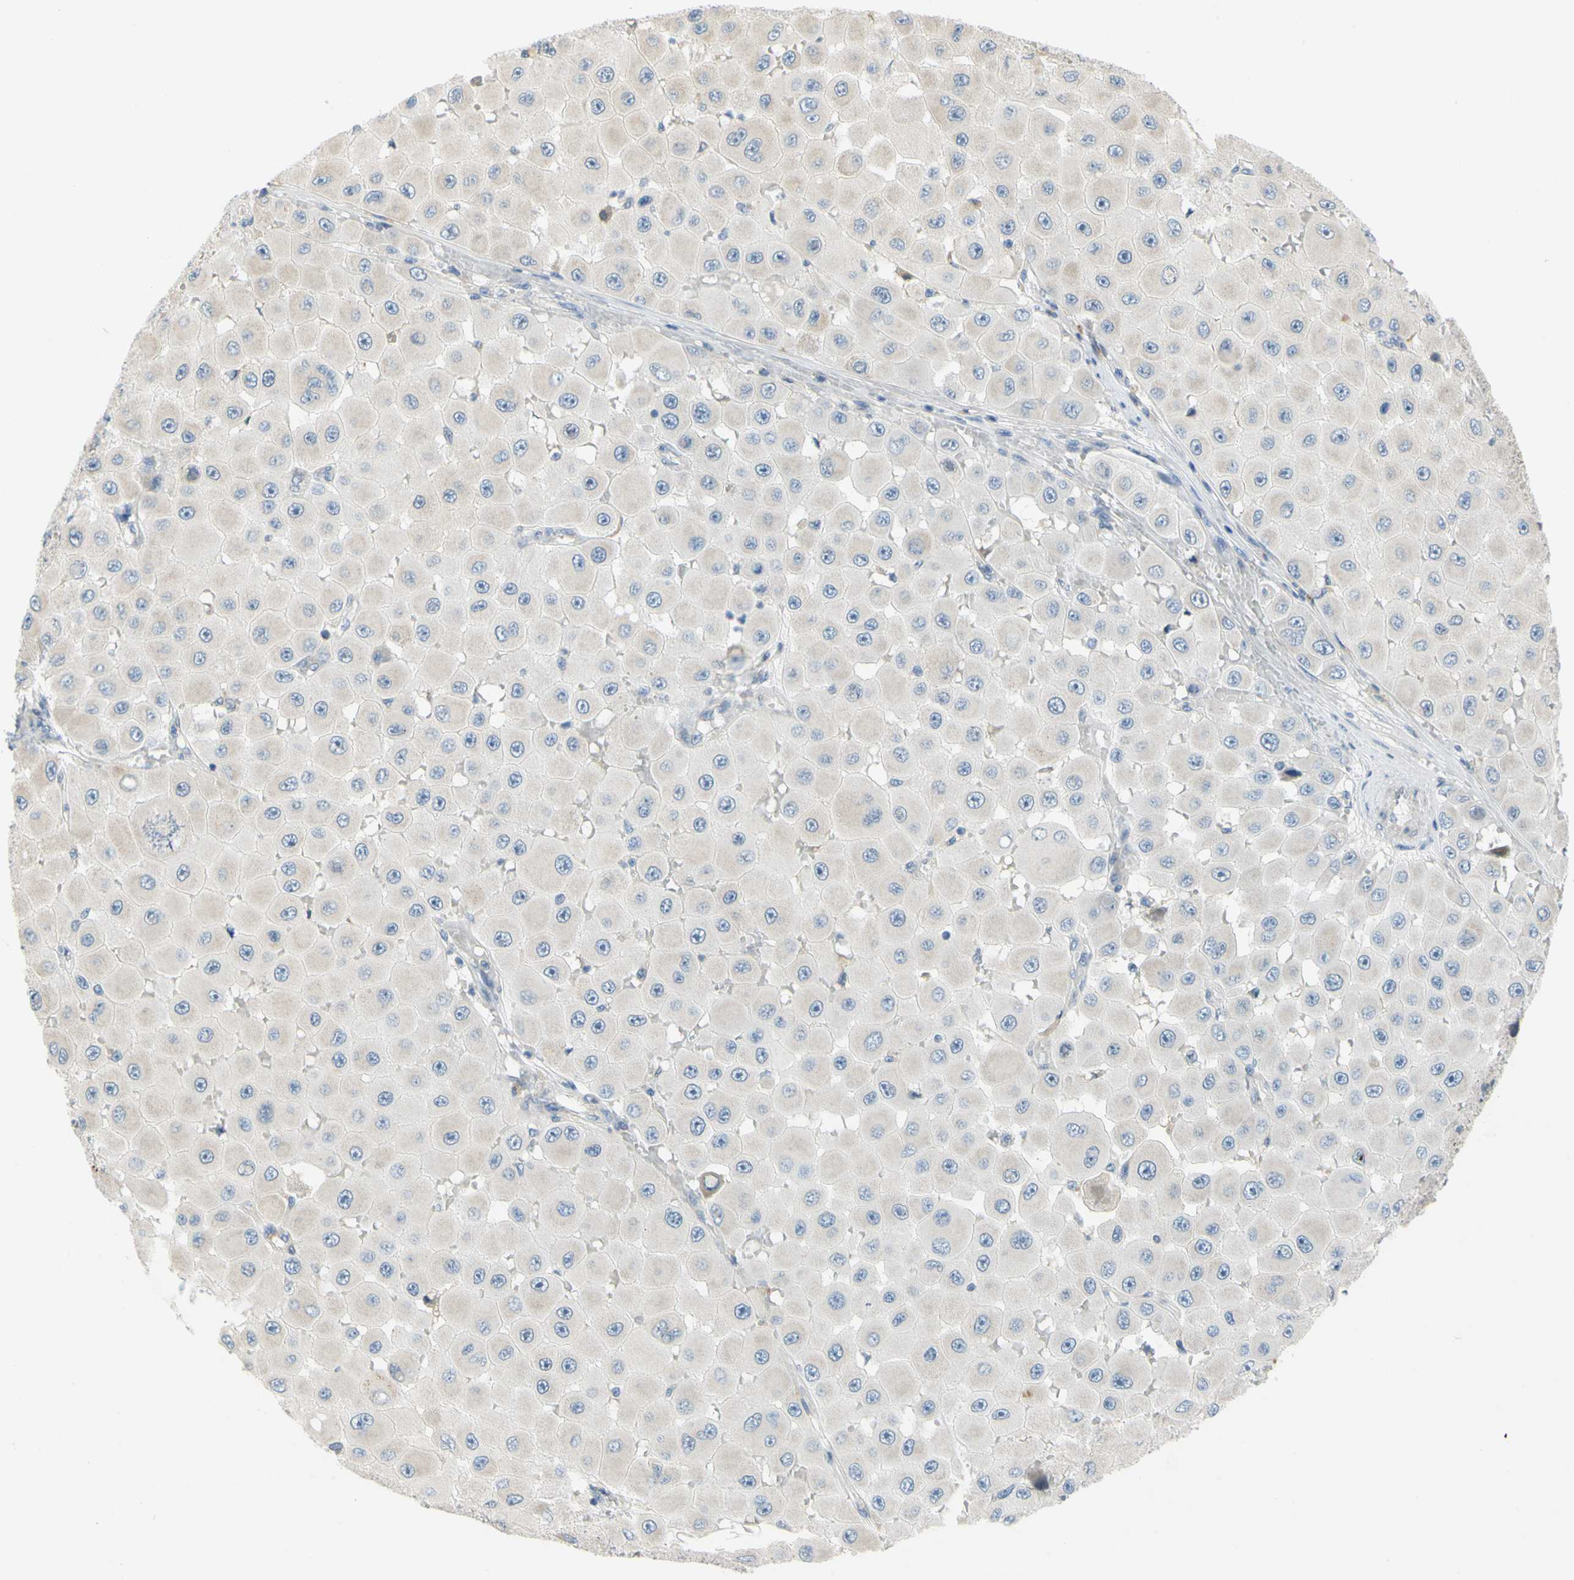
{"staining": {"intensity": "weak", "quantity": "25%-75%", "location": "cytoplasmic/membranous"}, "tissue": "melanoma", "cell_type": "Tumor cells", "image_type": "cancer", "snomed": [{"axis": "morphology", "description": "Malignant melanoma, NOS"}, {"axis": "topography", "description": "Skin"}], "caption": "Protein expression analysis of human malignant melanoma reveals weak cytoplasmic/membranous positivity in about 25%-75% of tumor cells. Nuclei are stained in blue.", "gene": "CCNB2", "patient": {"sex": "female", "age": 81}}